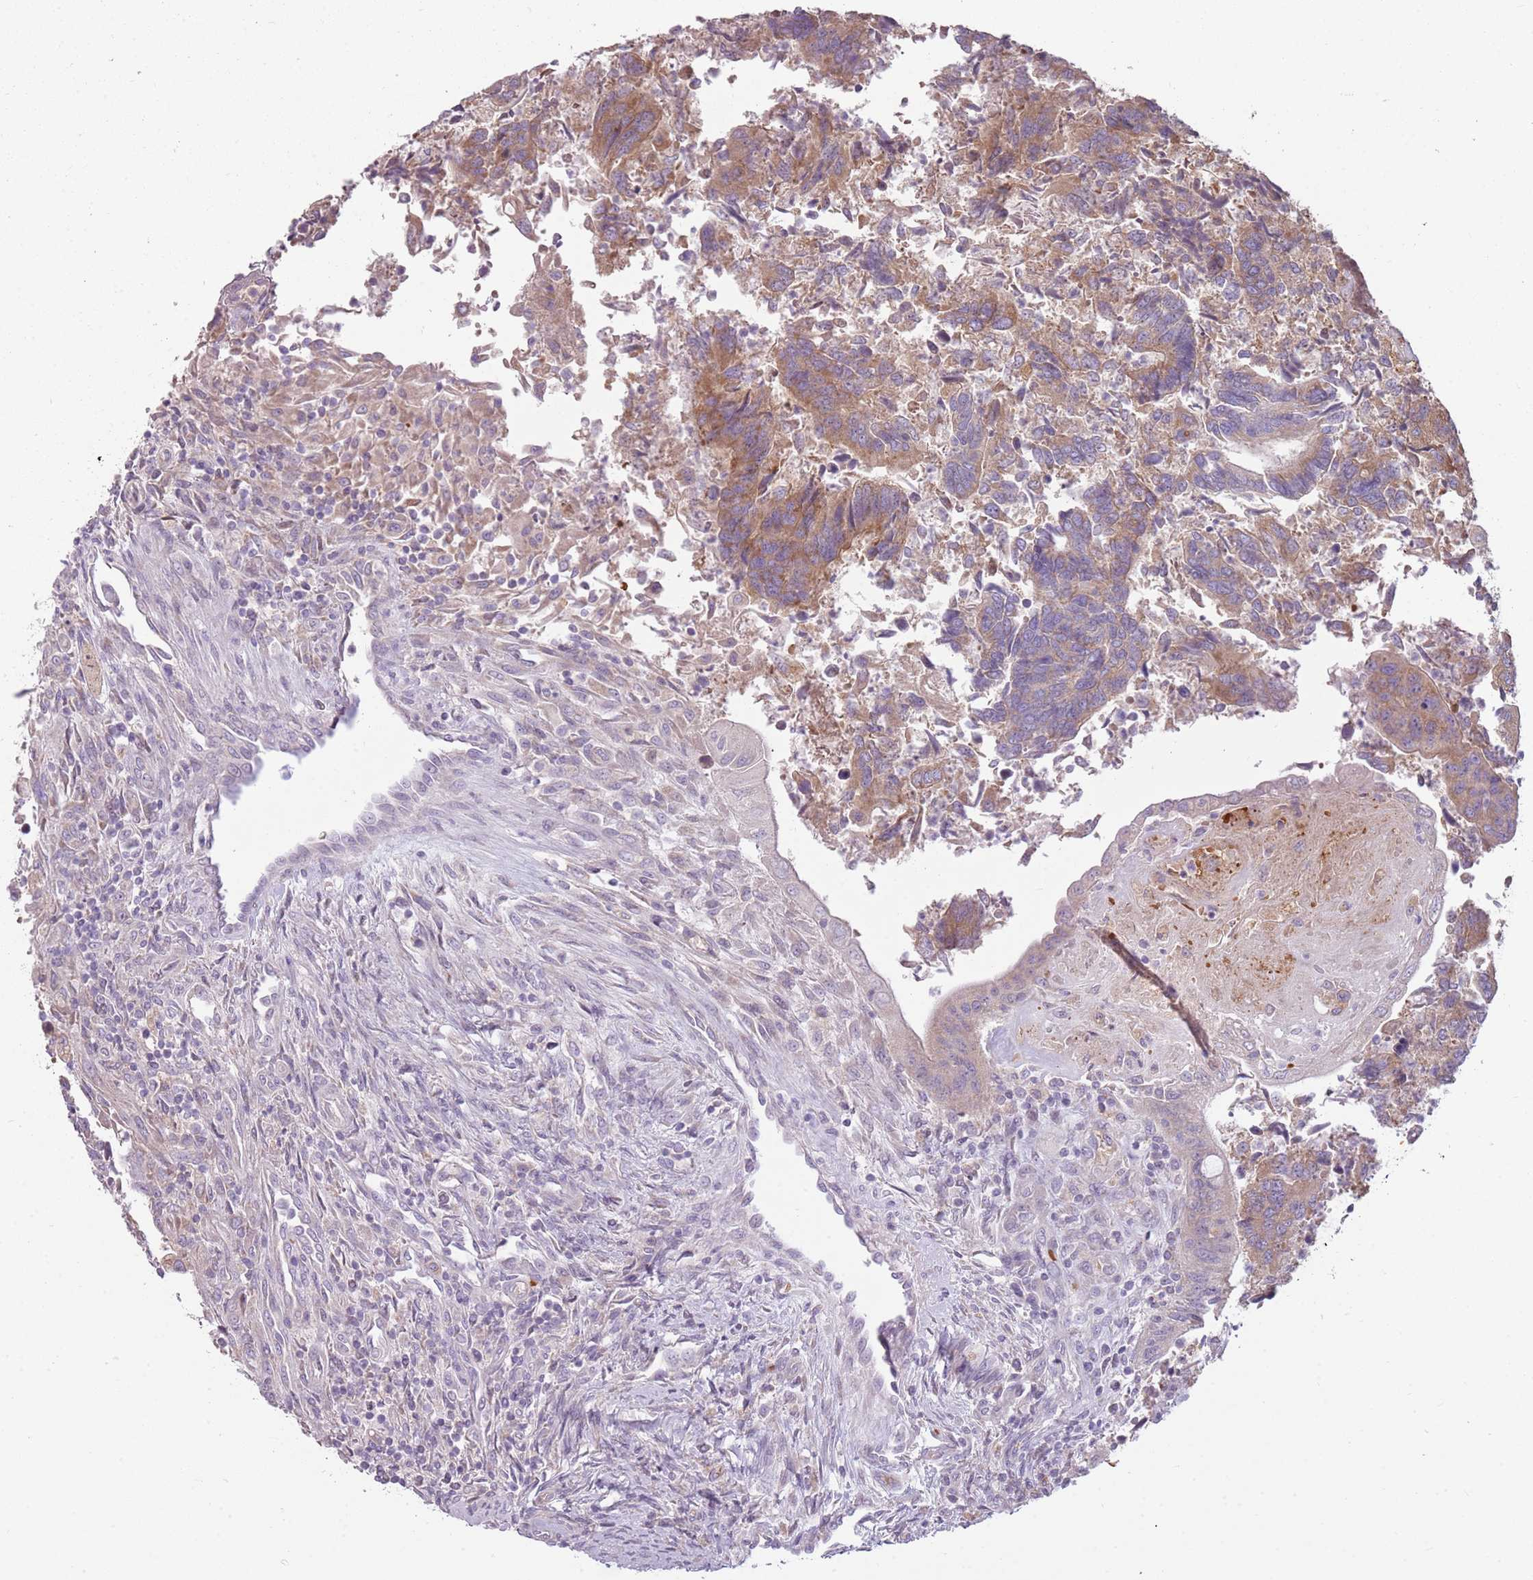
{"staining": {"intensity": "moderate", "quantity": ">75%", "location": "cytoplasmic/membranous"}, "tissue": "colorectal cancer", "cell_type": "Tumor cells", "image_type": "cancer", "snomed": [{"axis": "morphology", "description": "Adenocarcinoma, NOS"}, {"axis": "topography", "description": "Colon"}], "caption": "Immunohistochemistry staining of adenocarcinoma (colorectal), which demonstrates medium levels of moderate cytoplasmic/membranous expression in about >75% of tumor cells indicating moderate cytoplasmic/membranous protein staining. The staining was performed using DAB (brown) for protein detection and nuclei were counterstained in hematoxylin (blue).", "gene": "HSPA14", "patient": {"sex": "female", "age": 67}}